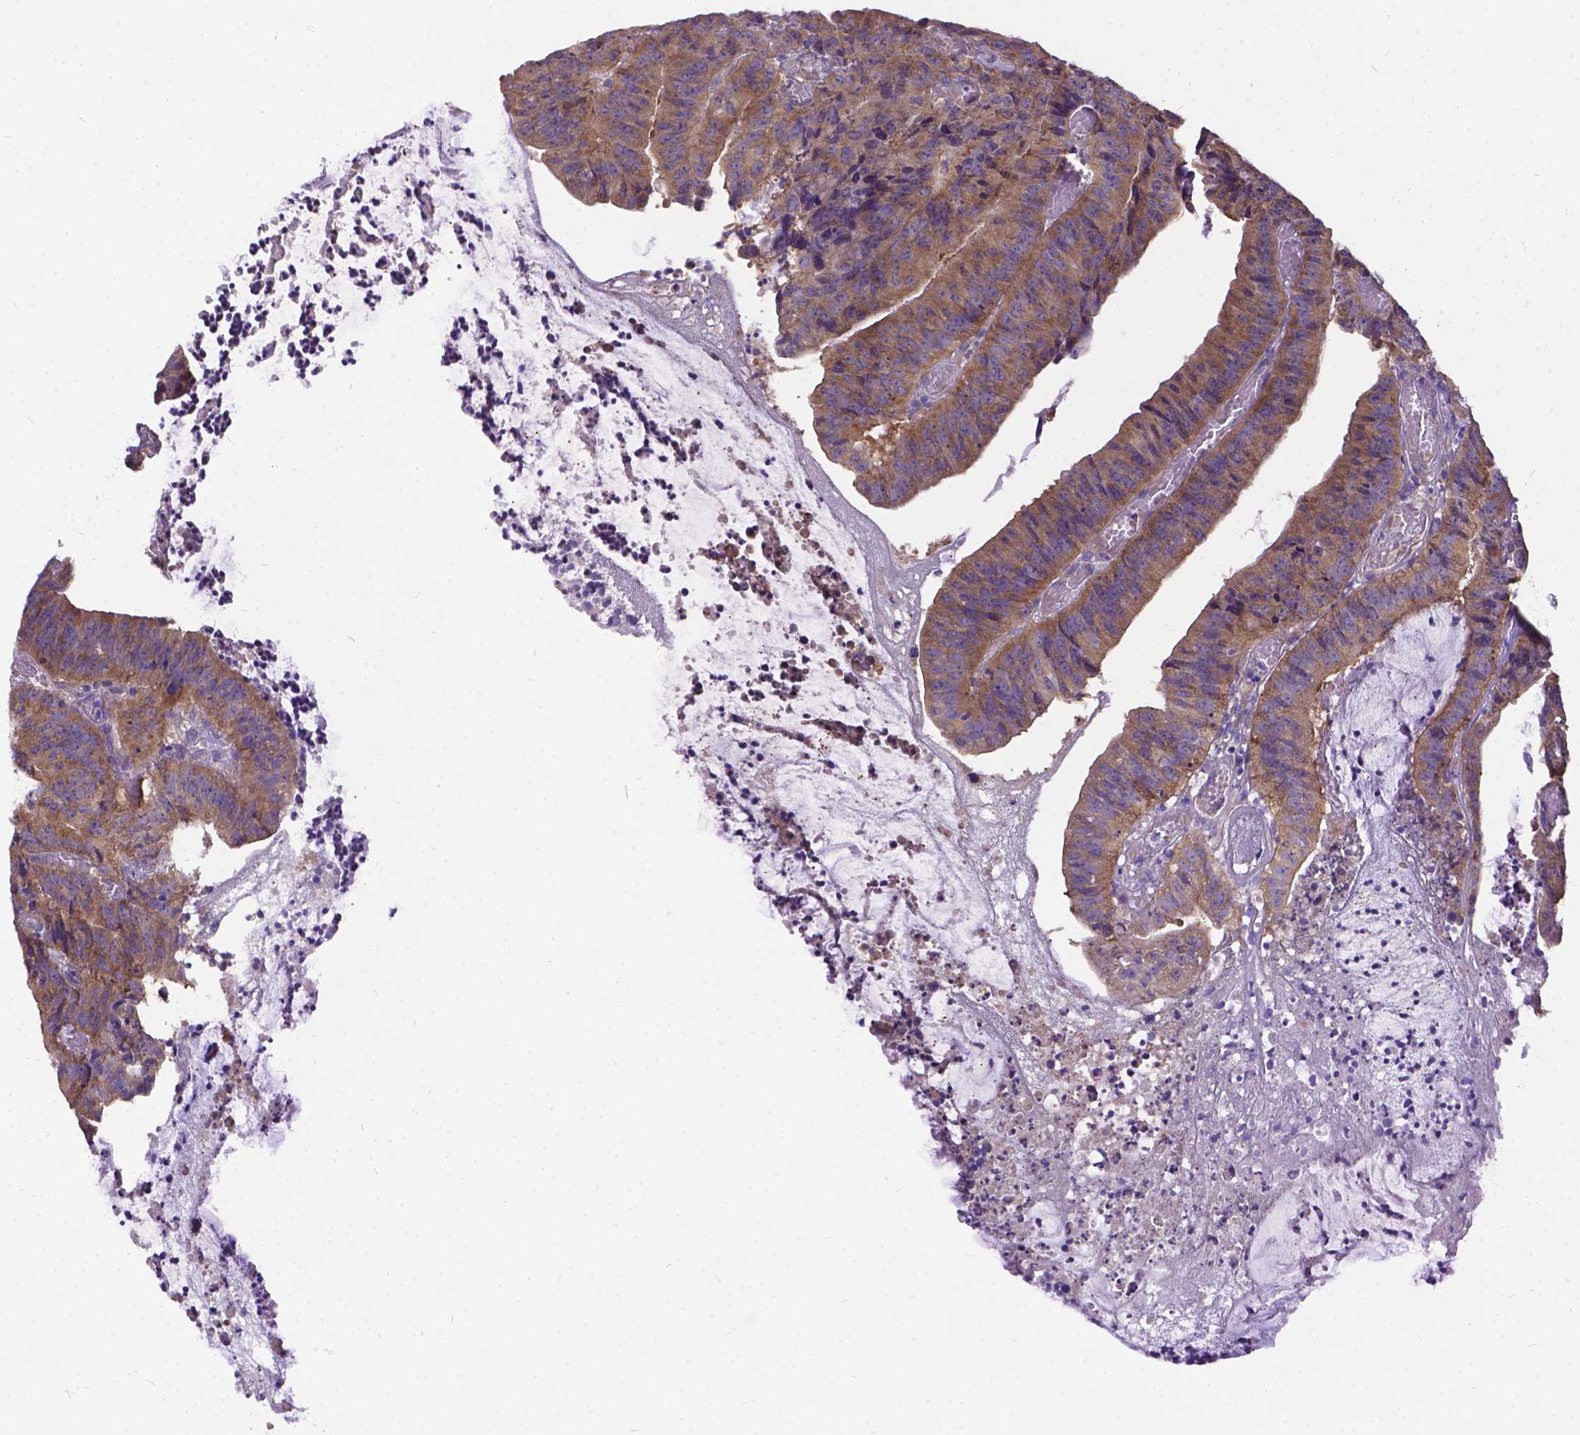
{"staining": {"intensity": "moderate", "quantity": ">75%", "location": "cytoplasmic/membranous"}, "tissue": "colorectal cancer", "cell_type": "Tumor cells", "image_type": "cancer", "snomed": [{"axis": "morphology", "description": "Adenocarcinoma, NOS"}, {"axis": "topography", "description": "Colon"}], "caption": "IHC staining of colorectal cancer (adenocarcinoma), which demonstrates medium levels of moderate cytoplasmic/membranous staining in approximately >75% of tumor cells indicating moderate cytoplasmic/membranous protein expression. The staining was performed using DAB (brown) for protein detection and nuclei were counterstained in hematoxylin (blue).", "gene": "DENND6A", "patient": {"sex": "female", "age": 78}}